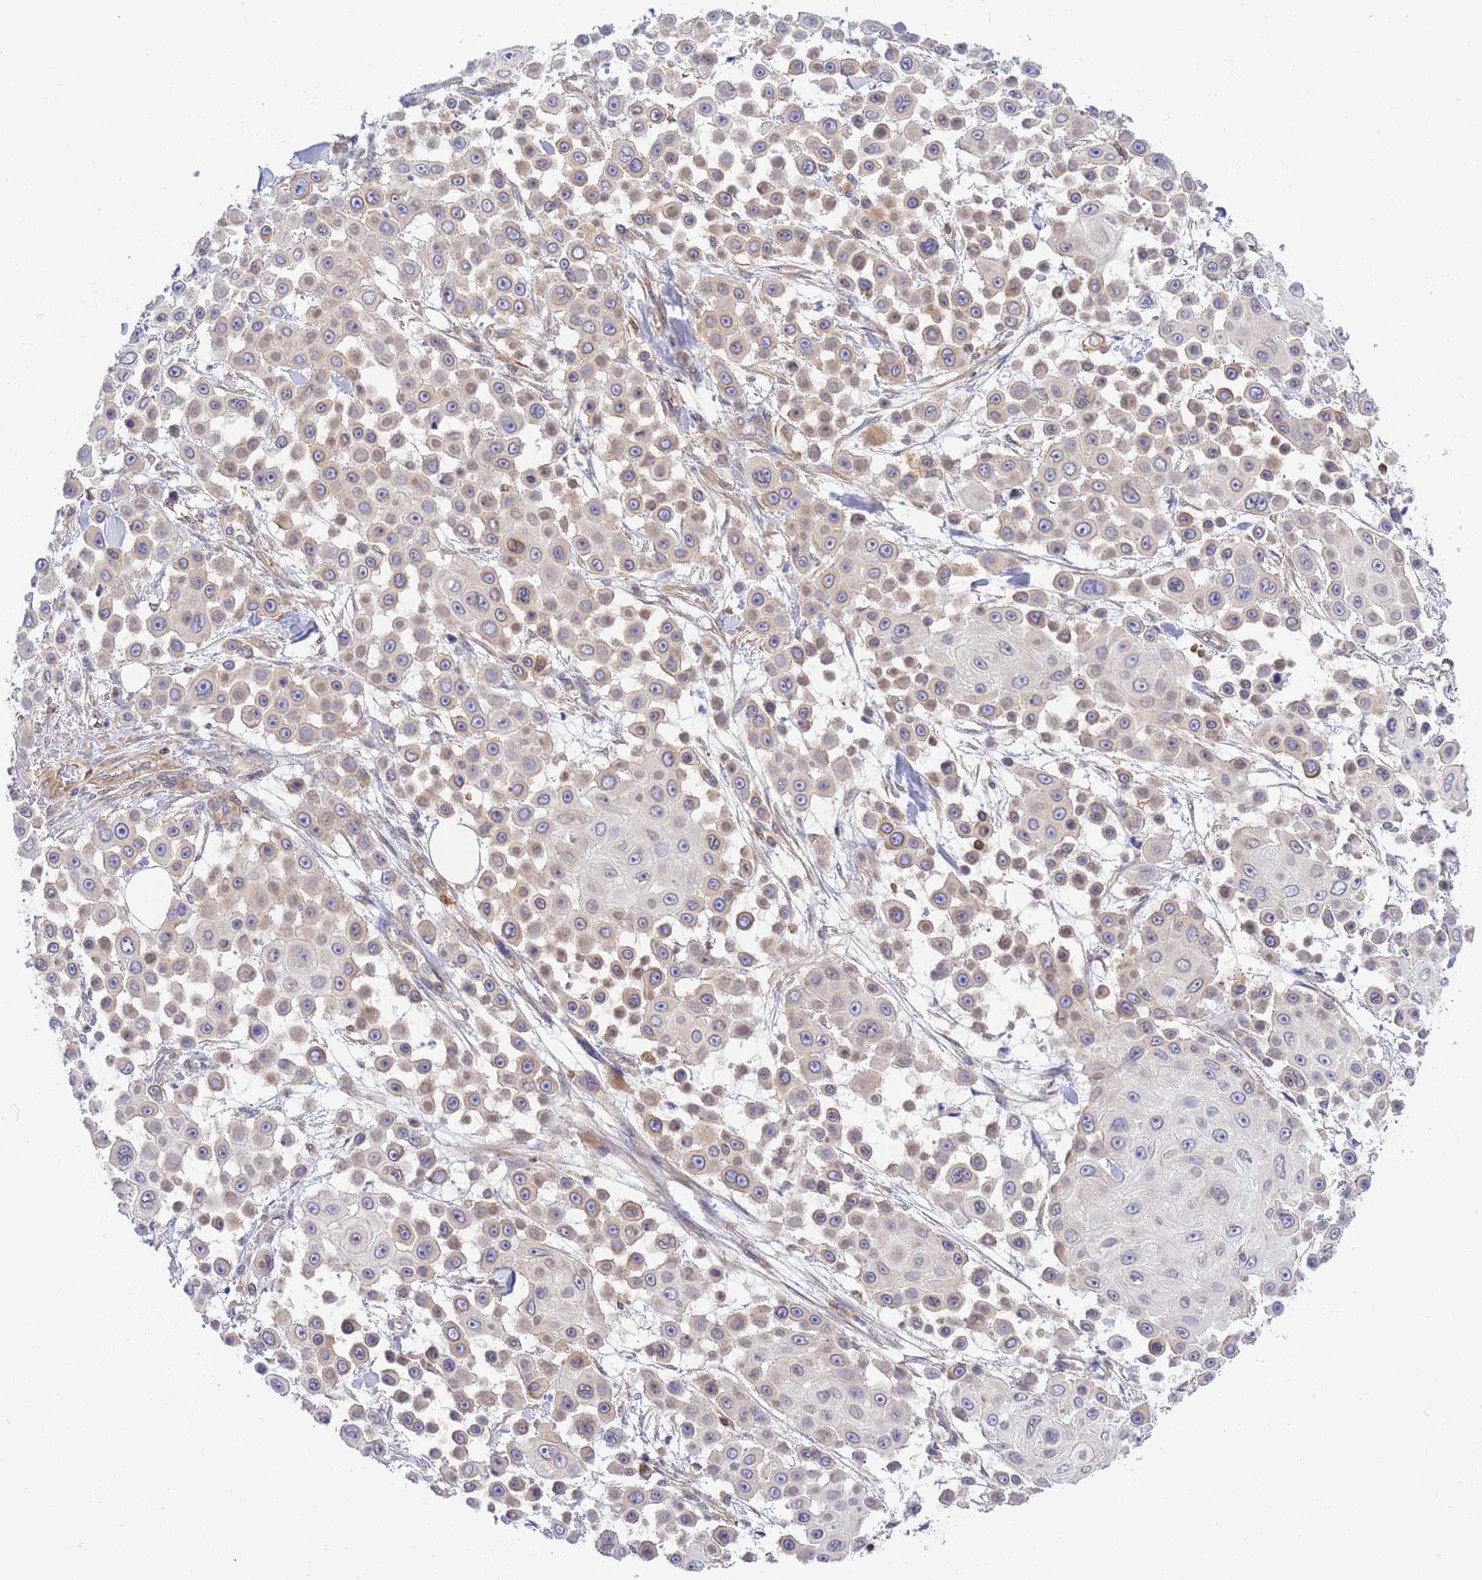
{"staining": {"intensity": "weak", "quantity": ">75%", "location": "cytoplasmic/membranous"}, "tissue": "skin cancer", "cell_type": "Tumor cells", "image_type": "cancer", "snomed": [{"axis": "morphology", "description": "Squamous cell carcinoma, NOS"}, {"axis": "topography", "description": "Skin"}], "caption": "Tumor cells reveal weak cytoplasmic/membranous positivity in approximately >75% of cells in skin squamous cell carcinoma.", "gene": "REM1", "patient": {"sex": "male", "age": 67}}